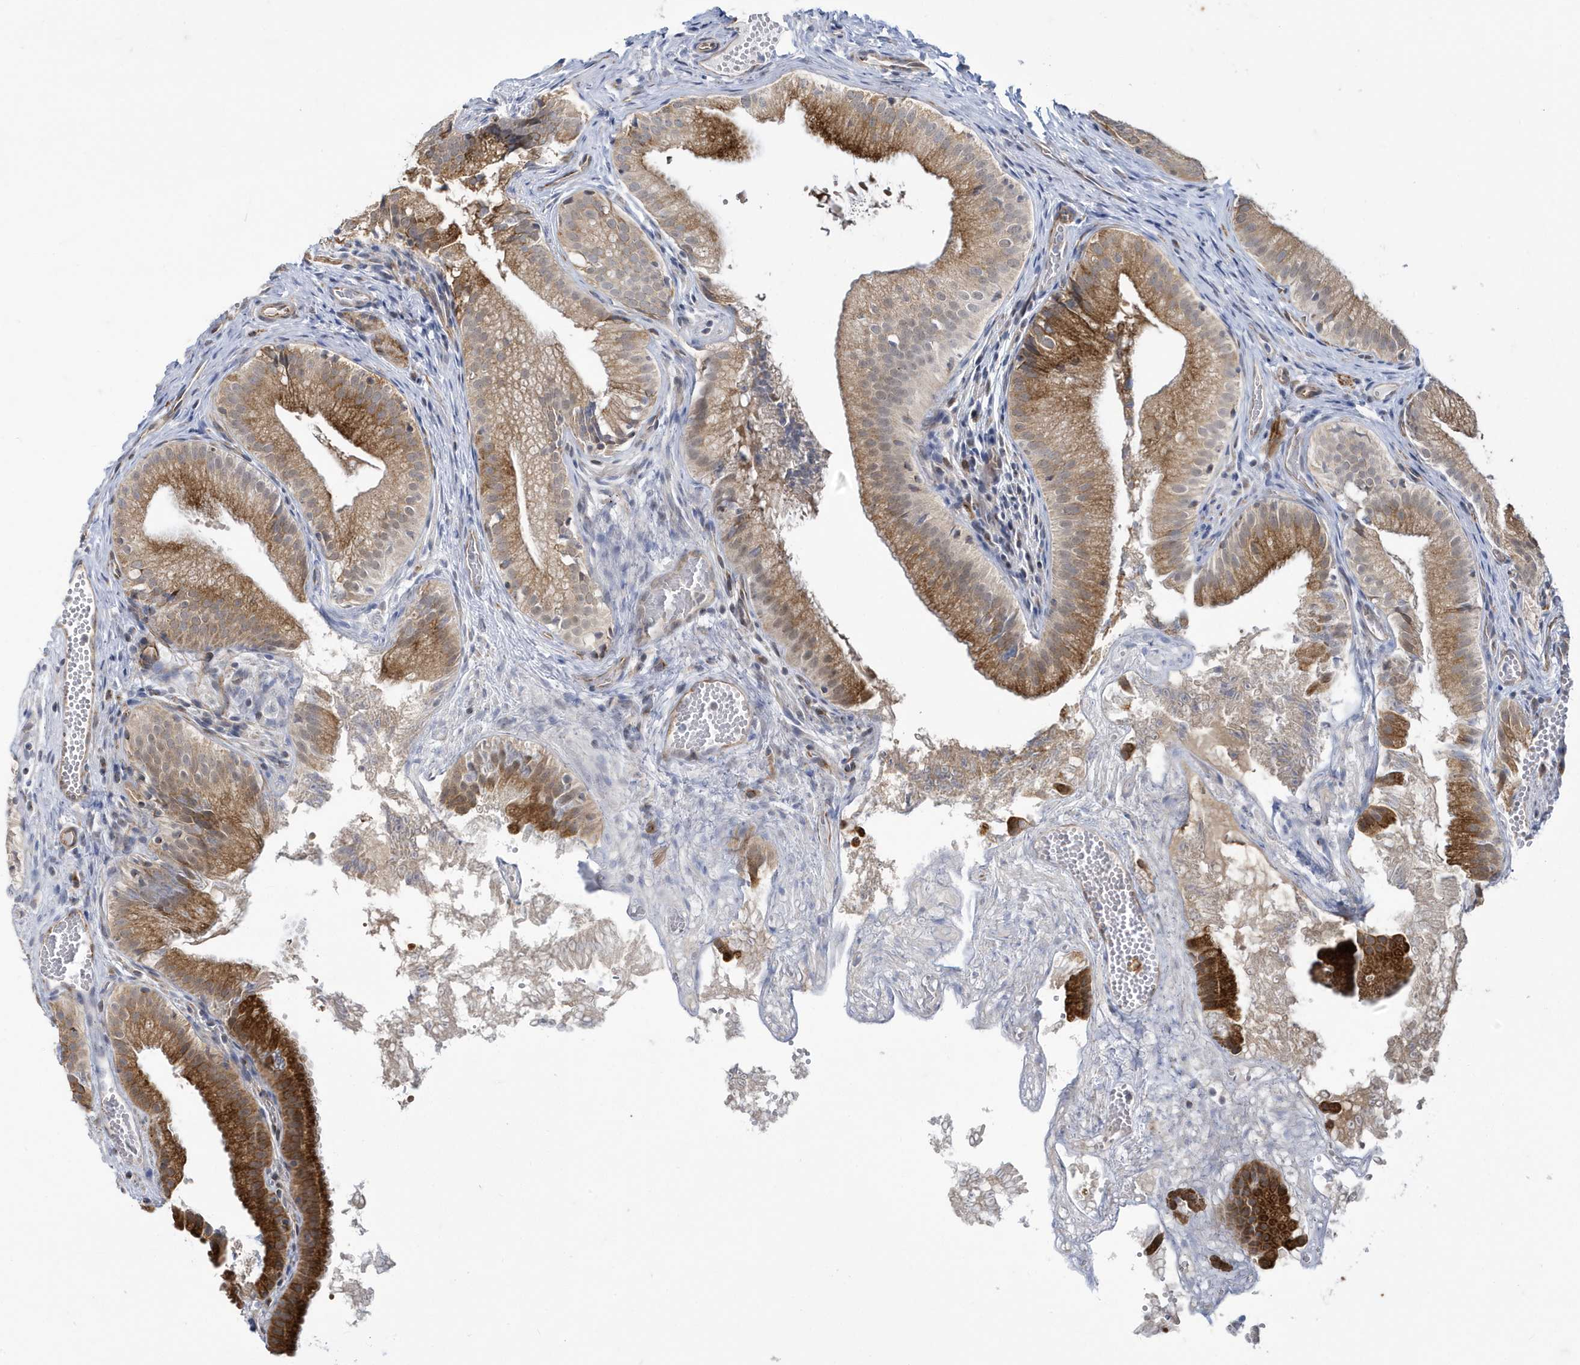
{"staining": {"intensity": "strong", "quantity": ">75%", "location": "cytoplasmic/membranous"}, "tissue": "gallbladder", "cell_type": "Glandular cells", "image_type": "normal", "snomed": [{"axis": "morphology", "description": "Normal tissue, NOS"}, {"axis": "topography", "description": "Gallbladder"}], "caption": "About >75% of glandular cells in benign human gallbladder show strong cytoplasmic/membranous protein staining as visualized by brown immunohistochemical staining.", "gene": "ZNF654", "patient": {"sex": "female", "age": 30}}